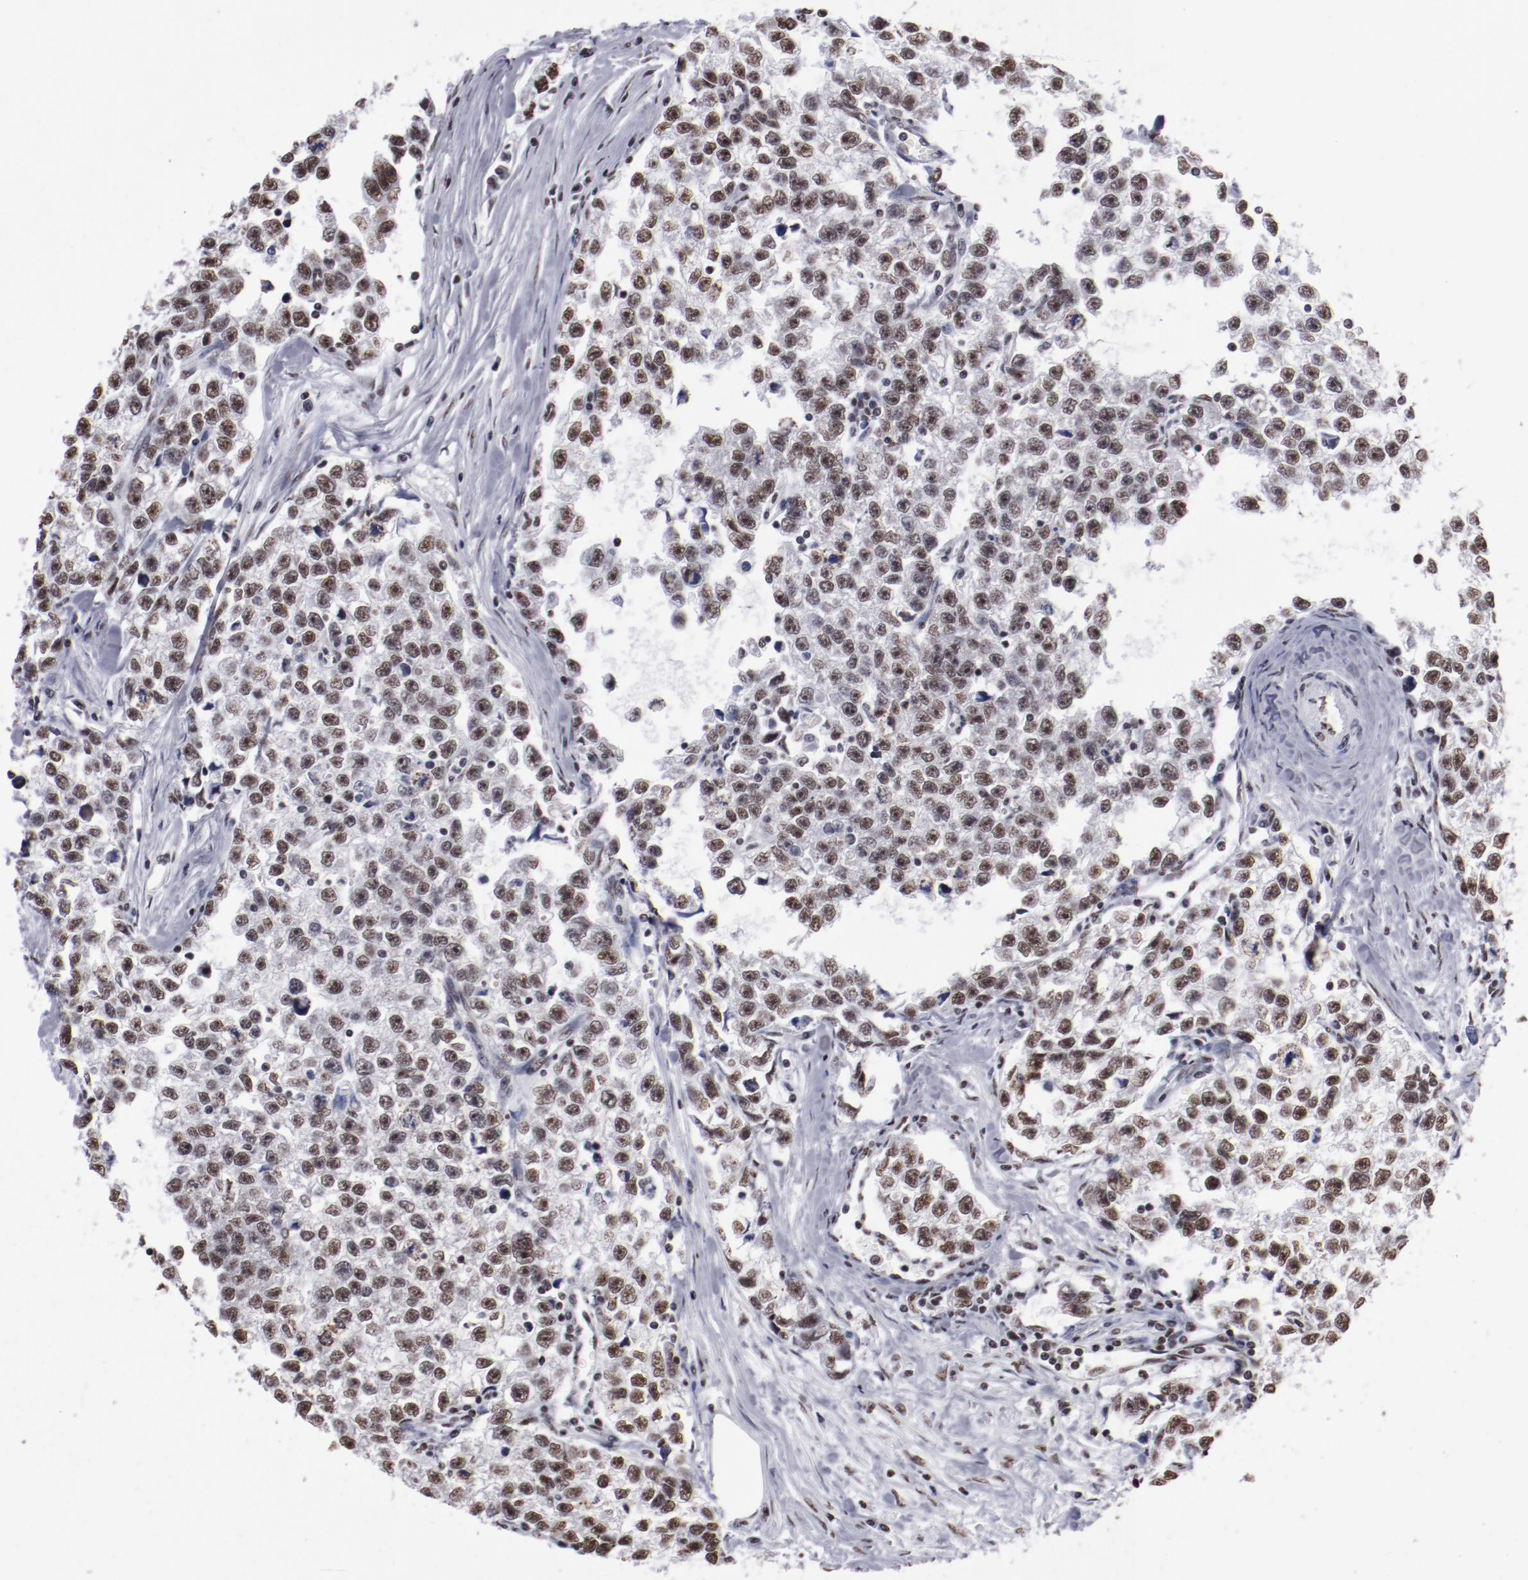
{"staining": {"intensity": "strong", "quantity": ">75%", "location": "nuclear"}, "tissue": "testis cancer", "cell_type": "Tumor cells", "image_type": "cancer", "snomed": [{"axis": "morphology", "description": "Seminoma, NOS"}, {"axis": "morphology", "description": "Carcinoma, Embryonal, NOS"}, {"axis": "topography", "description": "Testis"}], "caption": "Human embryonal carcinoma (testis) stained for a protein (brown) reveals strong nuclear positive expression in about >75% of tumor cells.", "gene": "HNRNPA2B1", "patient": {"sex": "male", "age": 30}}